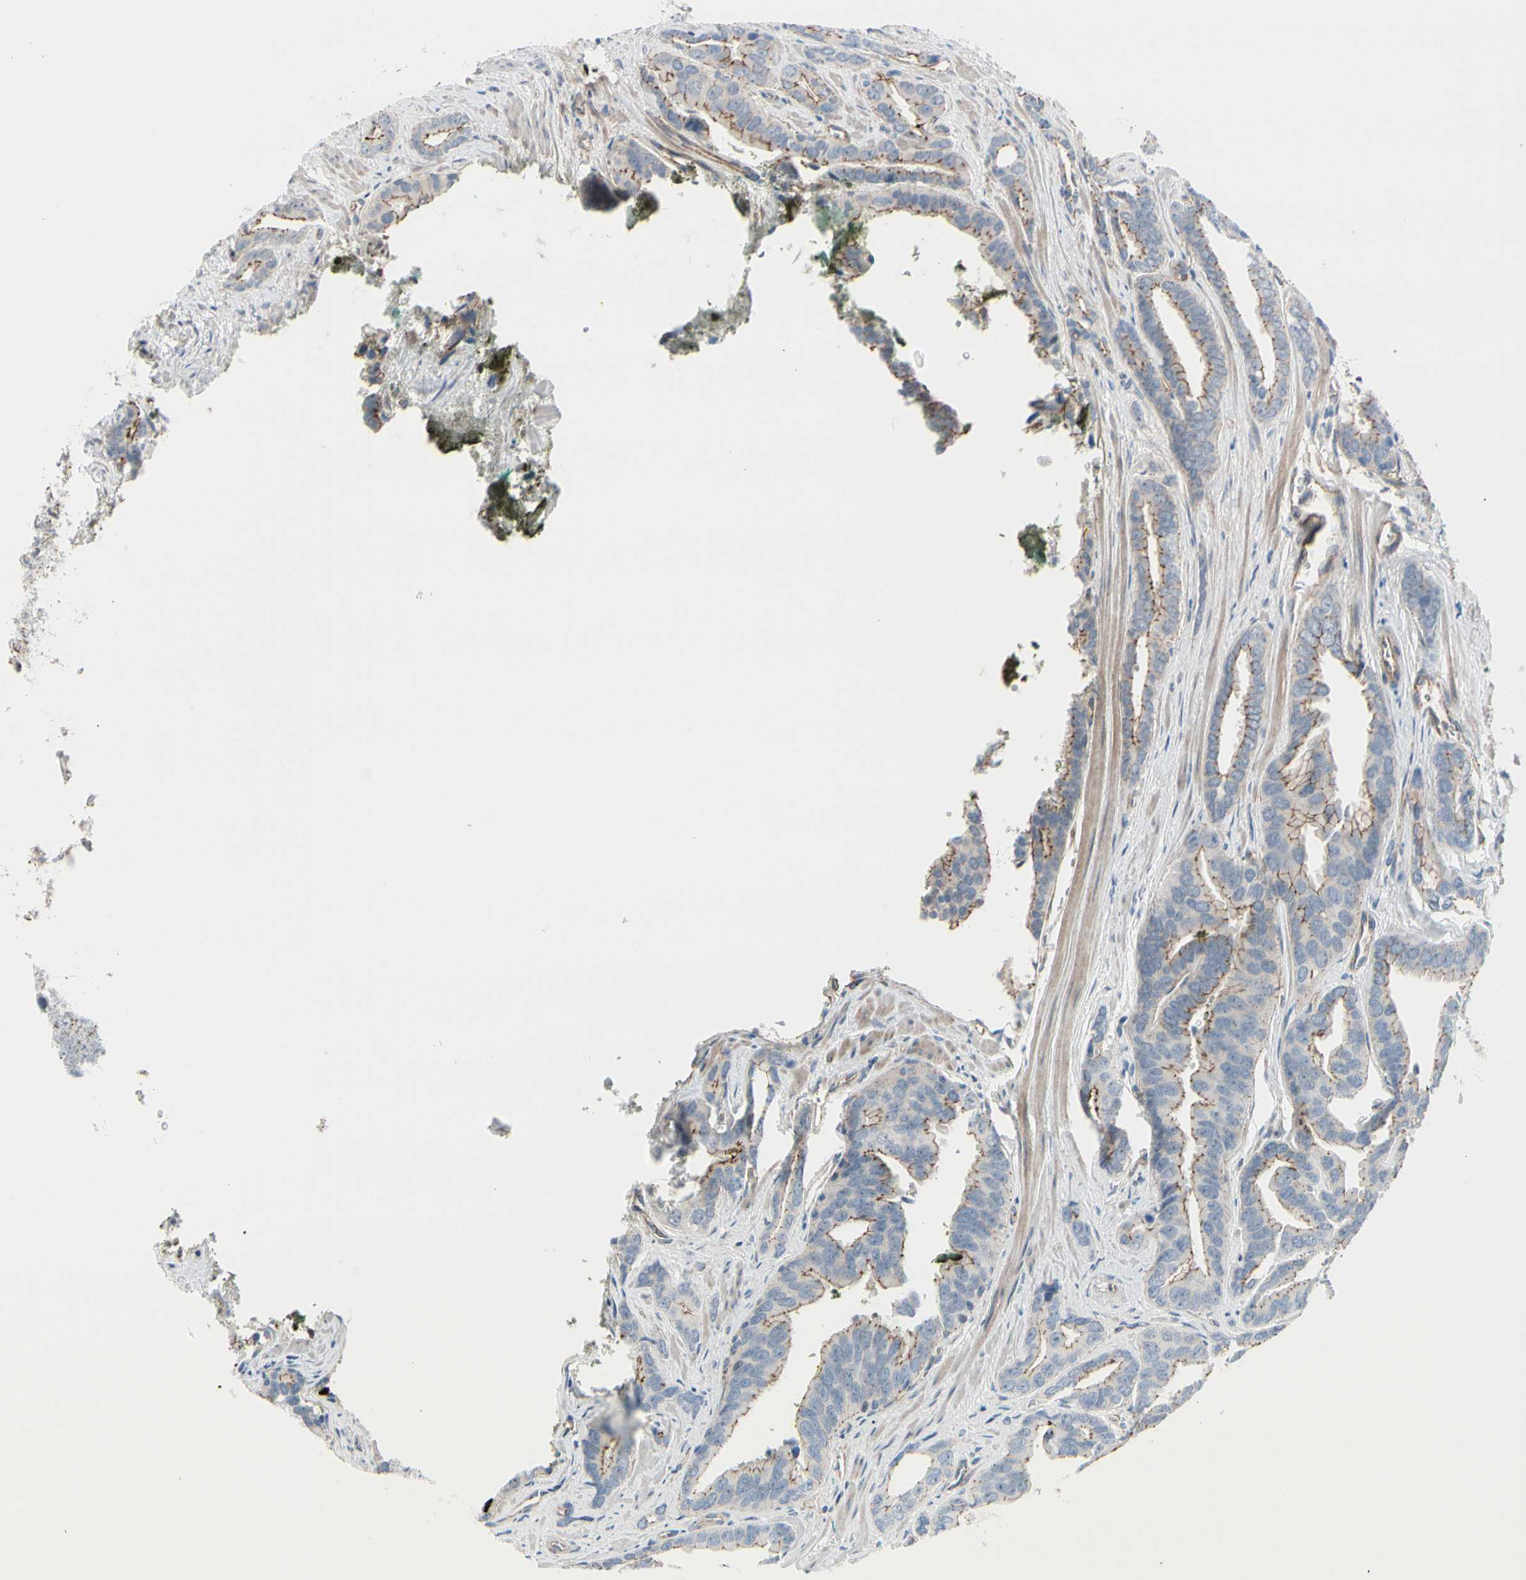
{"staining": {"intensity": "moderate", "quantity": "<25%", "location": "cytoplasmic/membranous"}, "tissue": "prostate cancer", "cell_type": "Tumor cells", "image_type": "cancer", "snomed": [{"axis": "morphology", "description": "Adenocarcinoma, High grade"}, {"axis": "topography", "description": "Prostate"}], "caption": "Immunohistochemical staining of prostate cancer (high-grade adenocarcinoma) shows moderate cytoplasmic/membranous protein staining in approximately <25% of tumor cells.", "gene": "TJP1", "patient": {"sex": "male", "age": 67}}